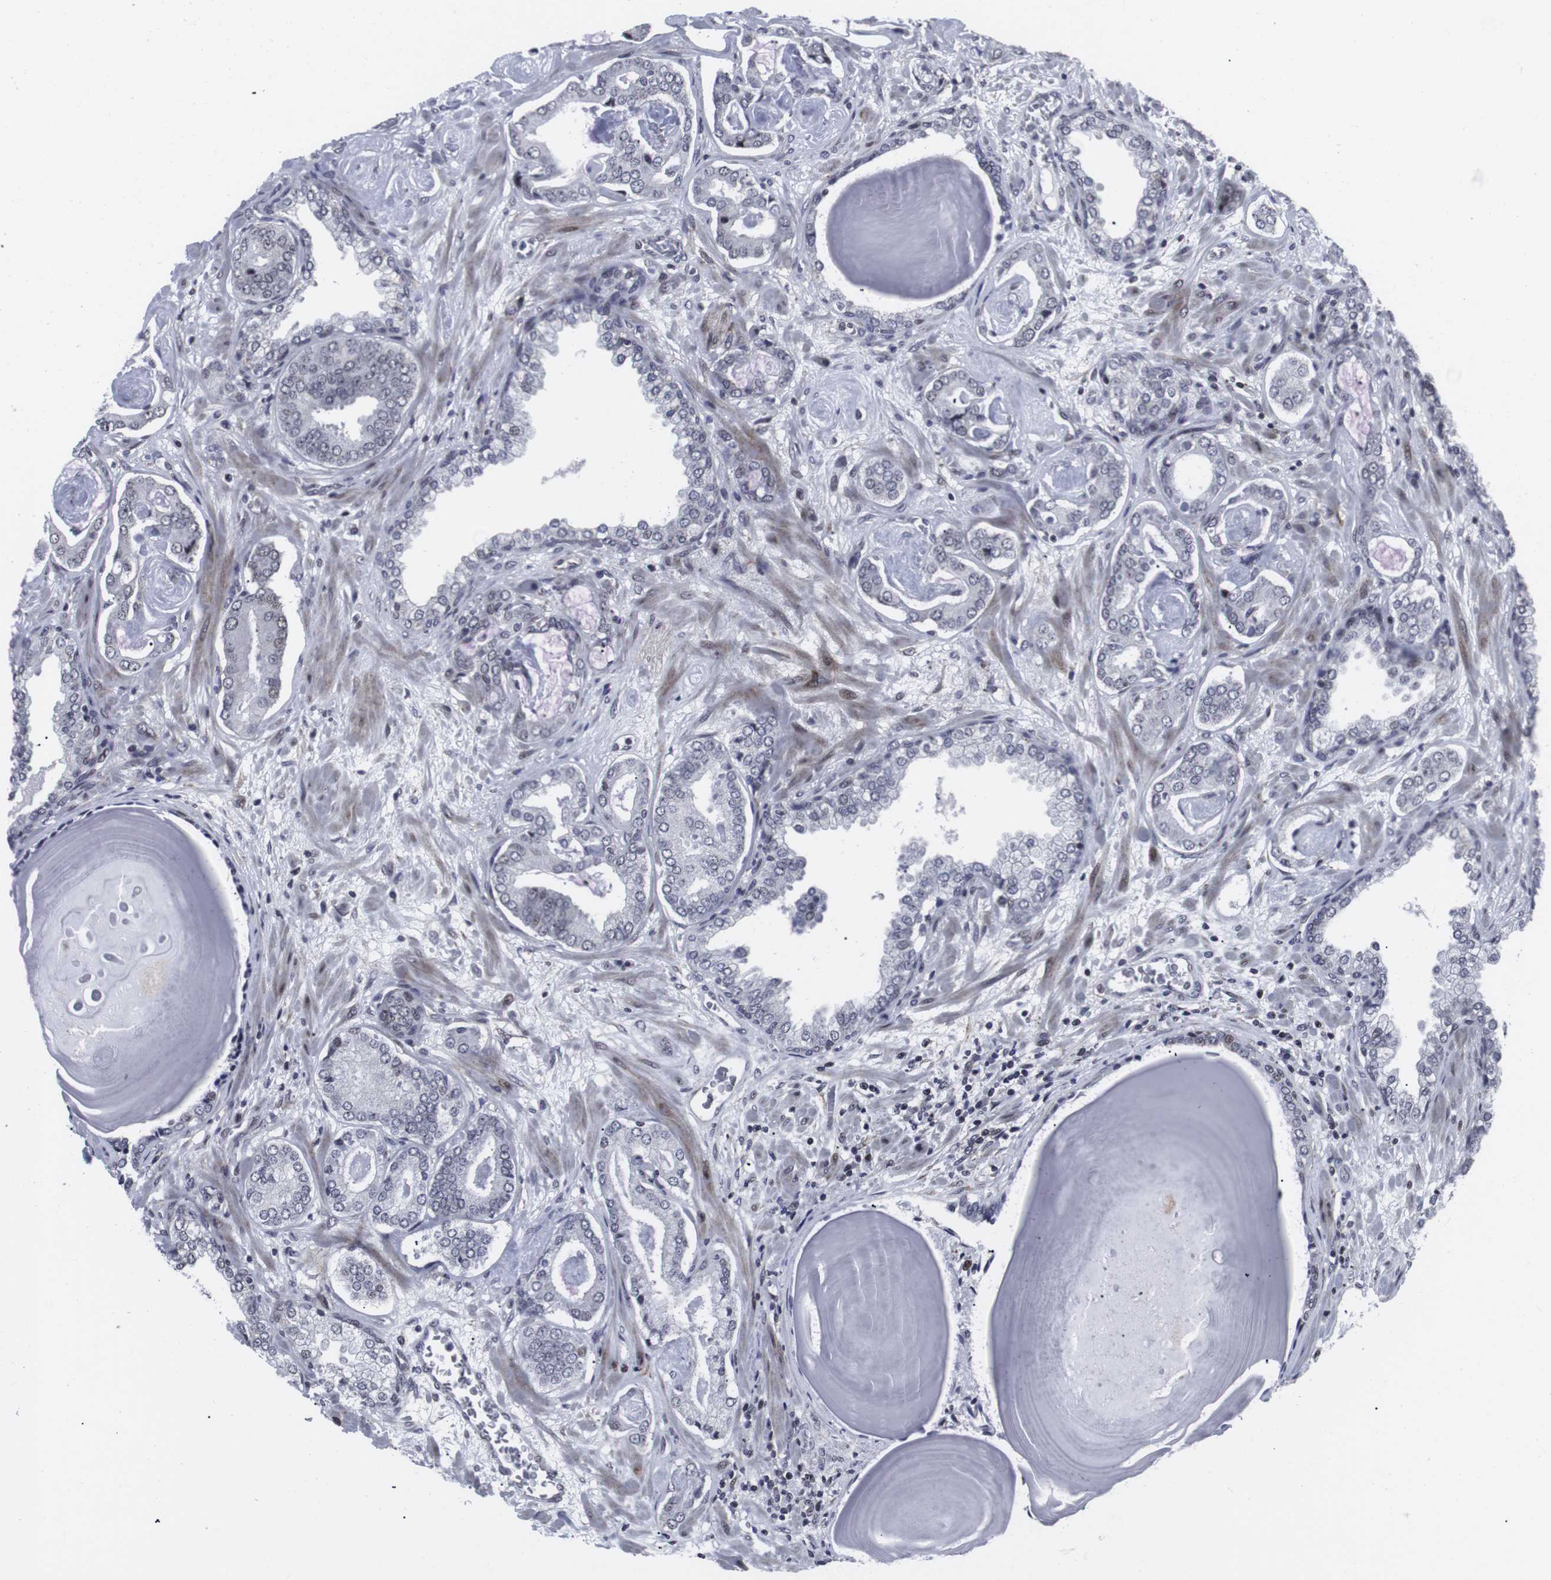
{"staining": {"intensity": "negative", "quantity": "none", "location": "none"}, "tissue": "prostate cancer", "cell_type": "Tumor cells", "image_type": "cancer", "snomed": [{"axis": "morphology", "description": "Adenocarcinoma, Low grade"}, {"axis": "topography", "description": "Prostate"}], "caption": "Immunohistochemical staining of human prostate cancer exhibits no significant positivity in tumor cells.", "gene": "MLH1", "patient": {"sex": "male", "age": 53}}